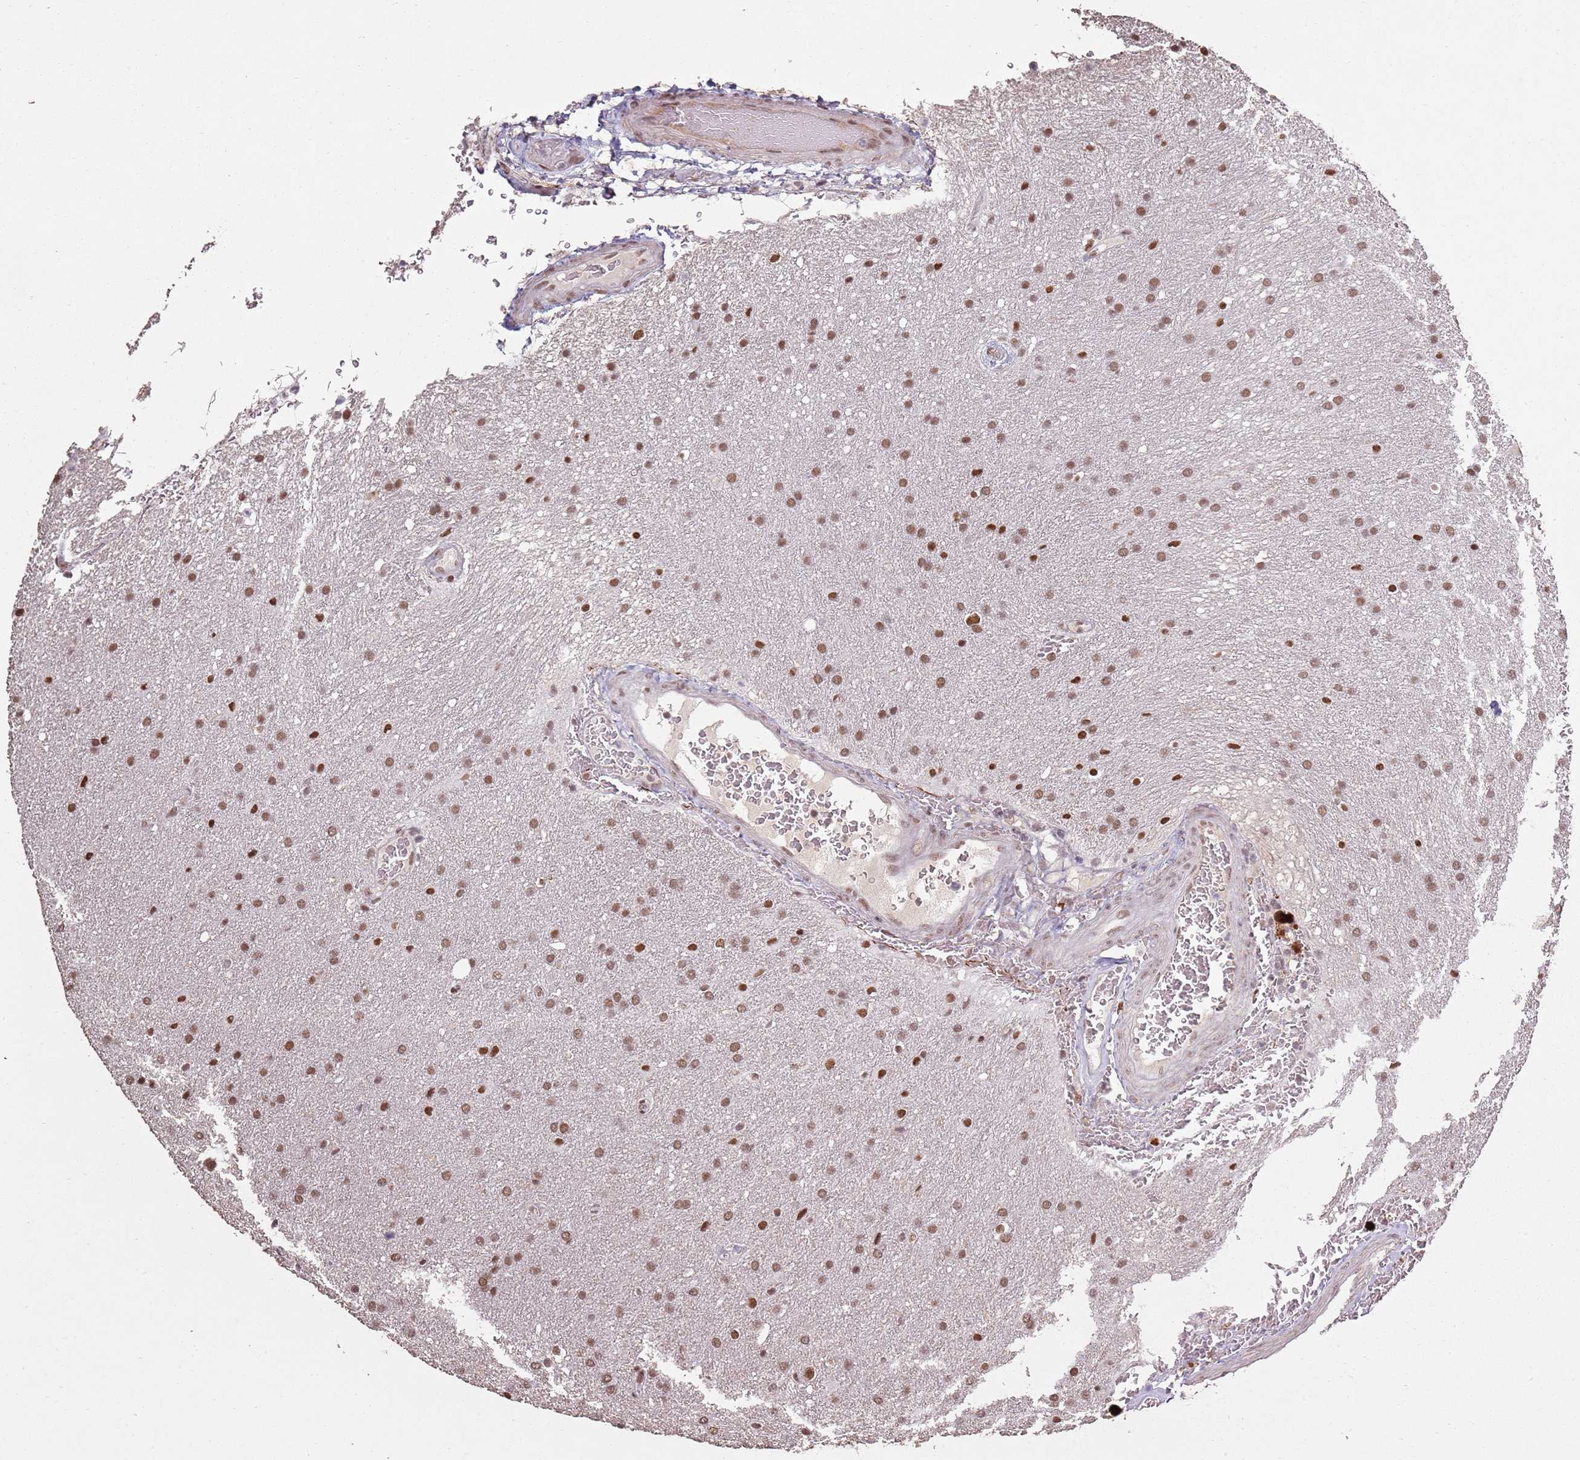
{"staining": {"intensity": "moderate", "quantity": ">75%", "location": "nuclear"}, "tissue": "glioma", "cell_type": "Tumor cells", "image_type": "cancer", "snomed": [{"axis": "morphology", "description": "Glioma, malignant, Low grade"}, {"axis": "topography", "description": "Brain"}], "caption": "Glioma stained with a protein marker displays moderate staining in tumor cells.", "gene": "ARL14EP", "patient": {"sex": "female", "age": 32}}